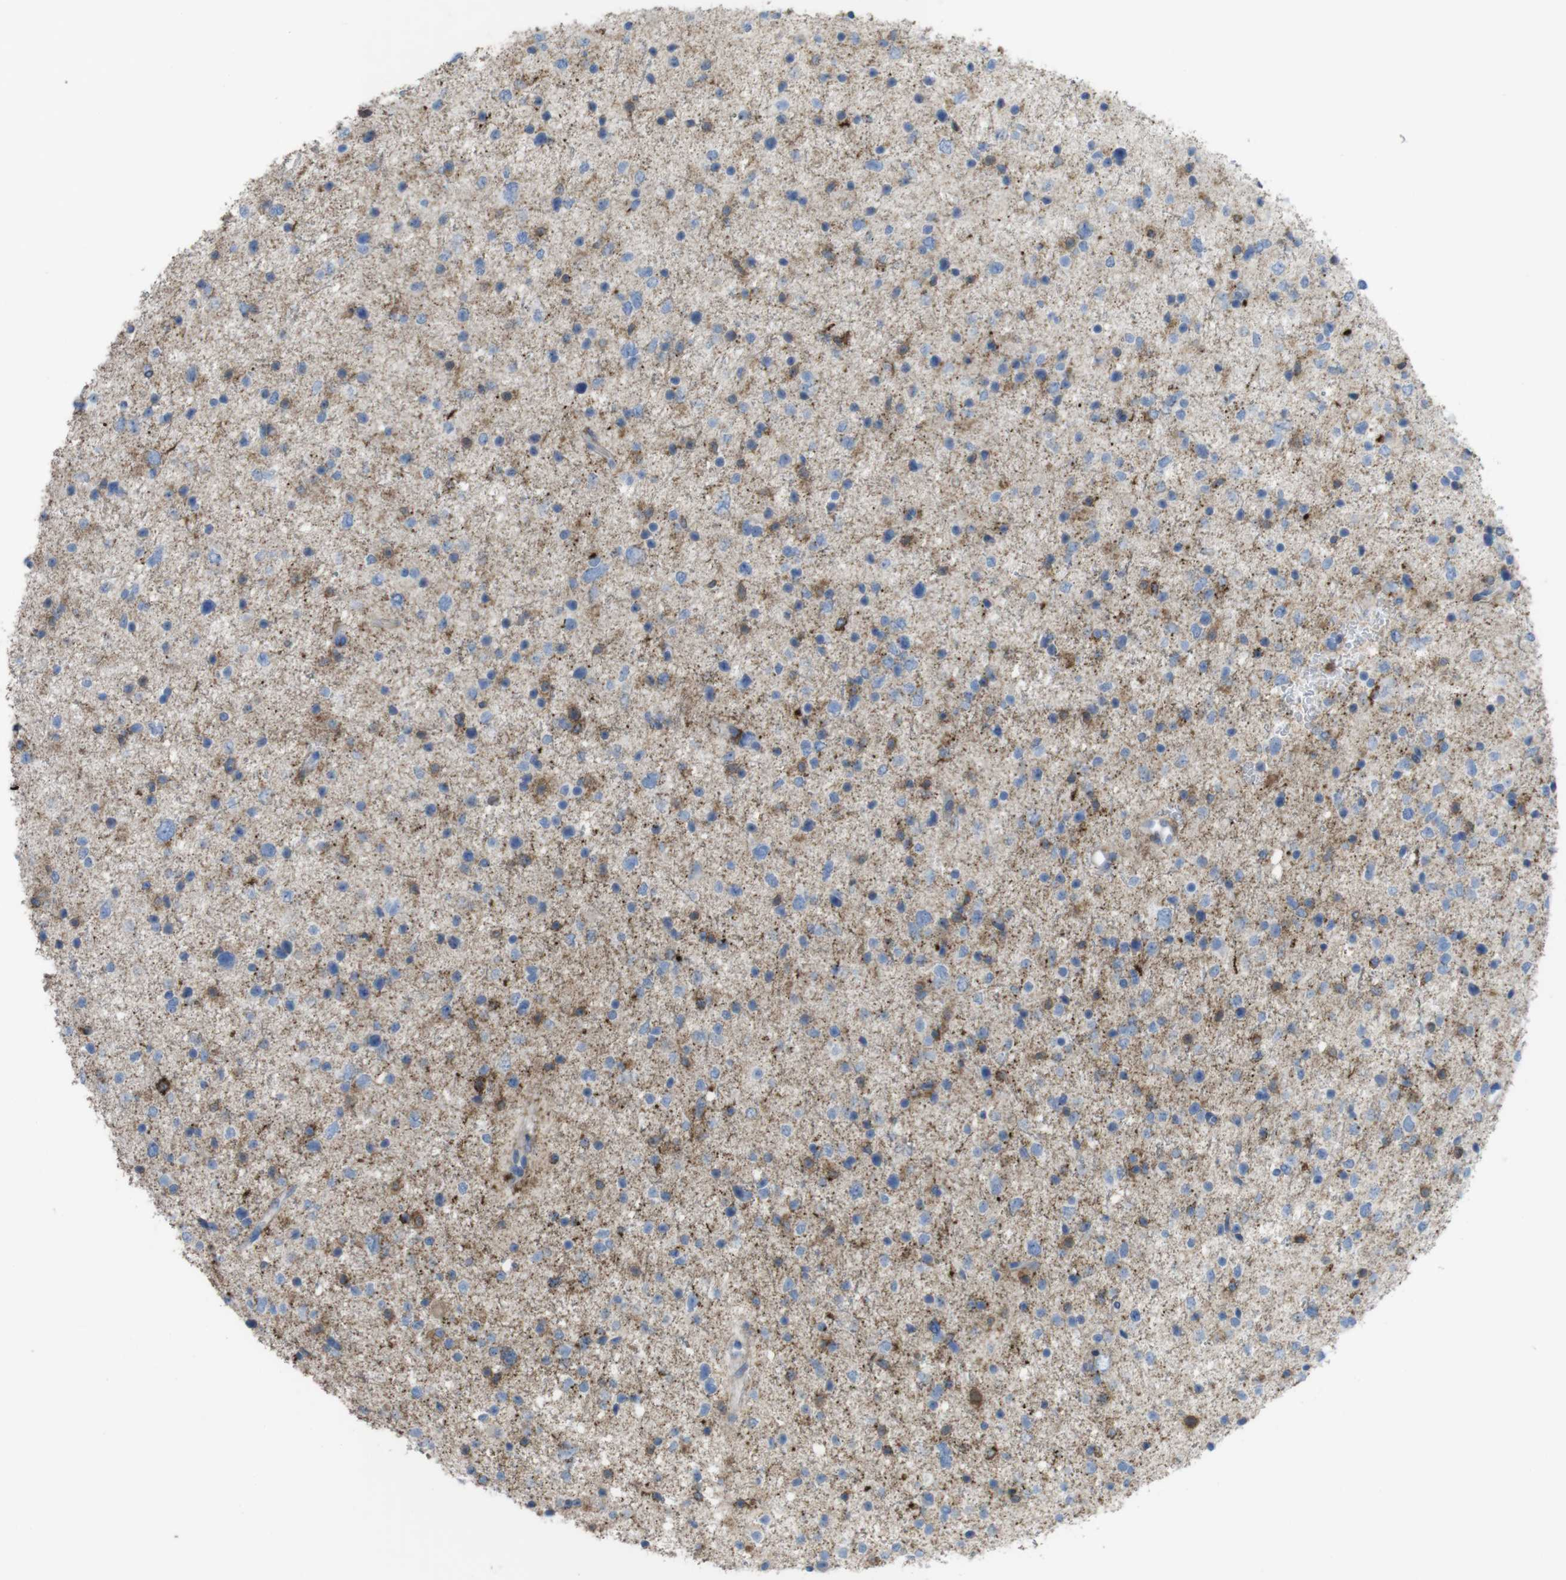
{"staining": {"intensity": "moderate", "quantity": "25%-75%", "location": "cytoplasmic/membranous"}, "tissue": "glioma", "cell_type": "Tumor cells", "image_type": "cancer", "snomed": [{"axis": "morphology", "description": "Glioma, malignant, Low grade"}, {"axis": "topography", "description": "Brain"}], "caption": "DAB immunohistochemical staining of human glioma exhibits moderate cytoplasmic/membranous protein expression in approximately 25%-75% of tumor cells.", "gene": "PRKCD", "patient": {"sex": "female", "age": 37}}